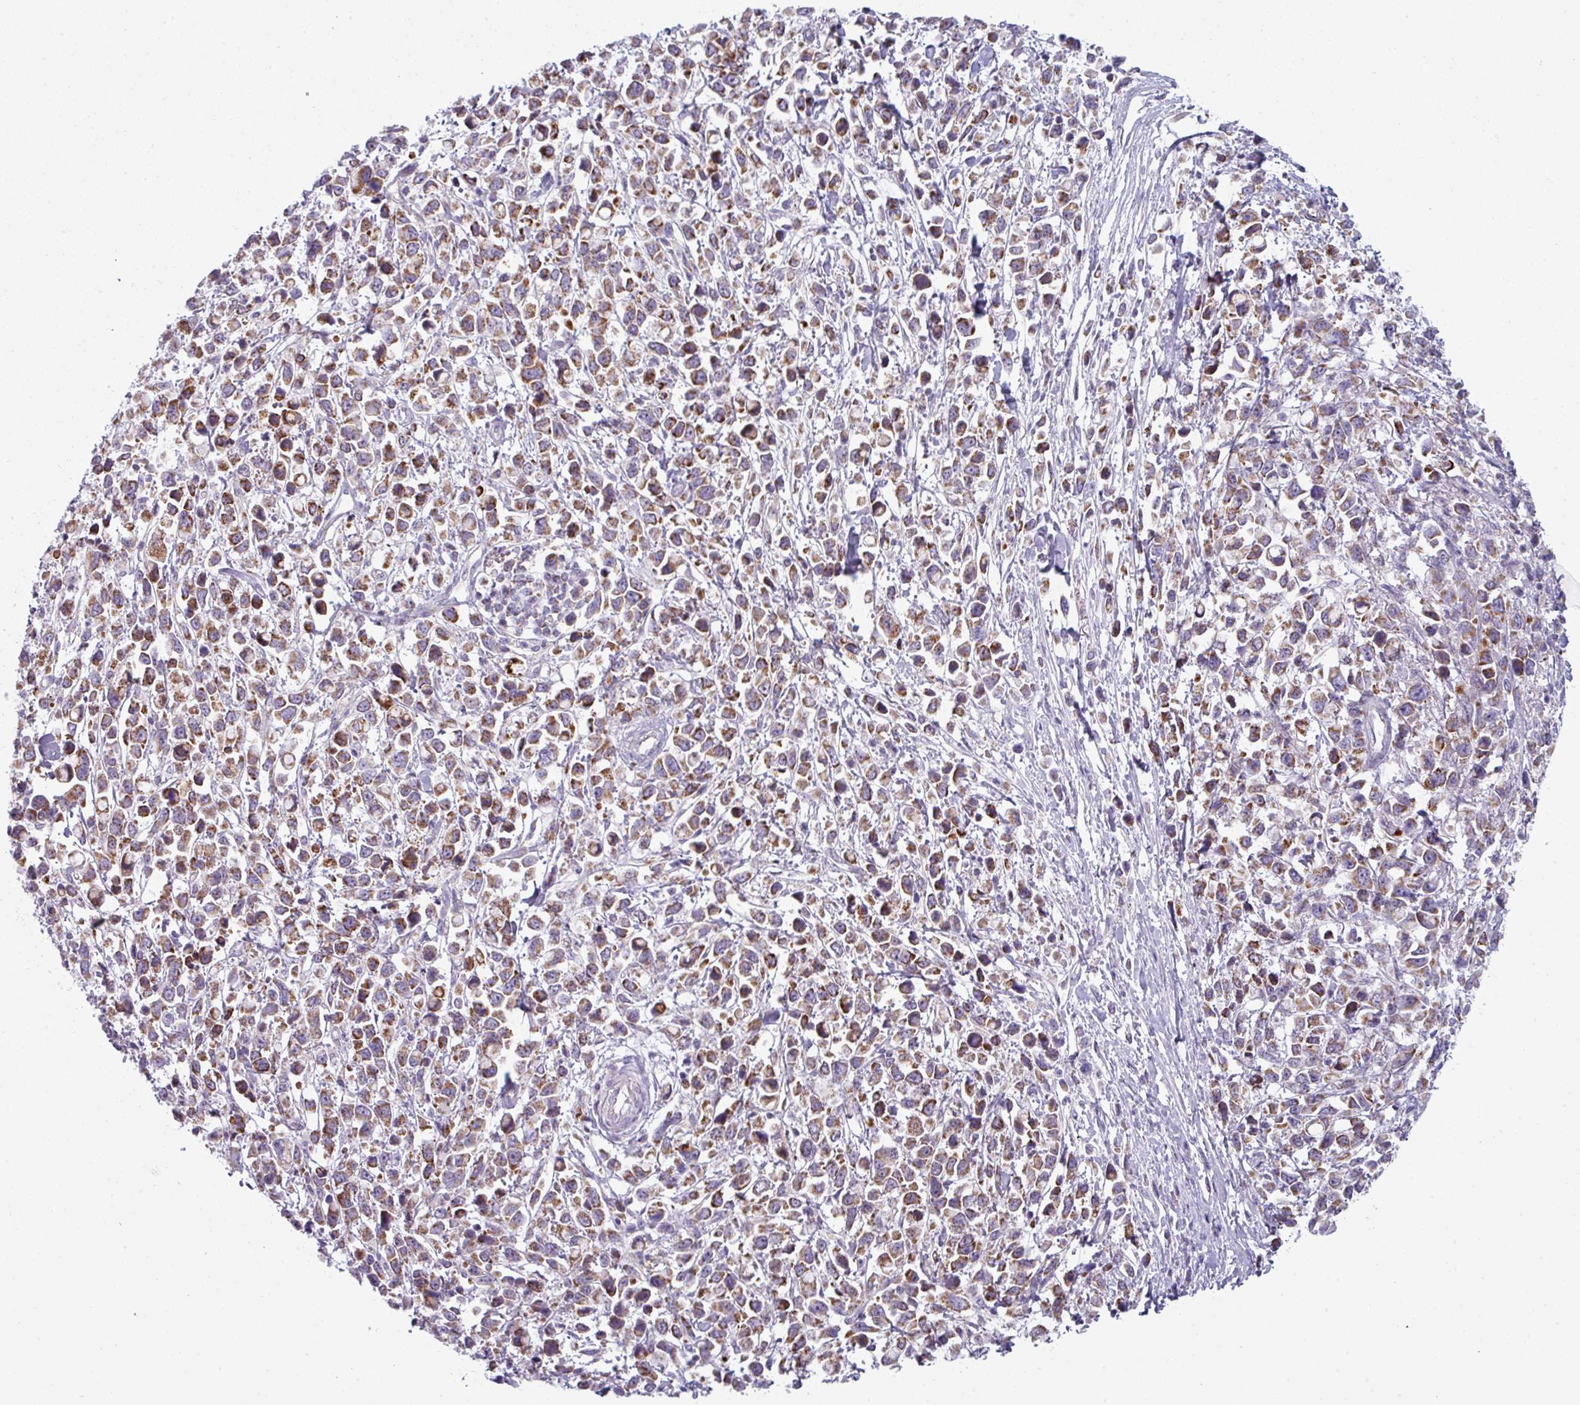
{"staining": {"intensity": "moderate", "quantity": ">75%", "location": "cytoplasmic/membranous"}, "tissue": "stomach cancer", "cell_type": "Tumor cells", "image_type": "cancer", "snomed": [{"axis": "morphology", "description": "Adenocarcinoma, NOS"}, {"axis": "topography", "description": "Stomach"}], "caption": "Stomach adenocarcinoma was stained to show a protein in brown. There is medium levels of moderate cytoplasmic/membranous expression in about >75% of tumor cells. Nuclei are stained in blue.", "gene": "ZNF615", "patient": {"sex": "female", "age": 81}}